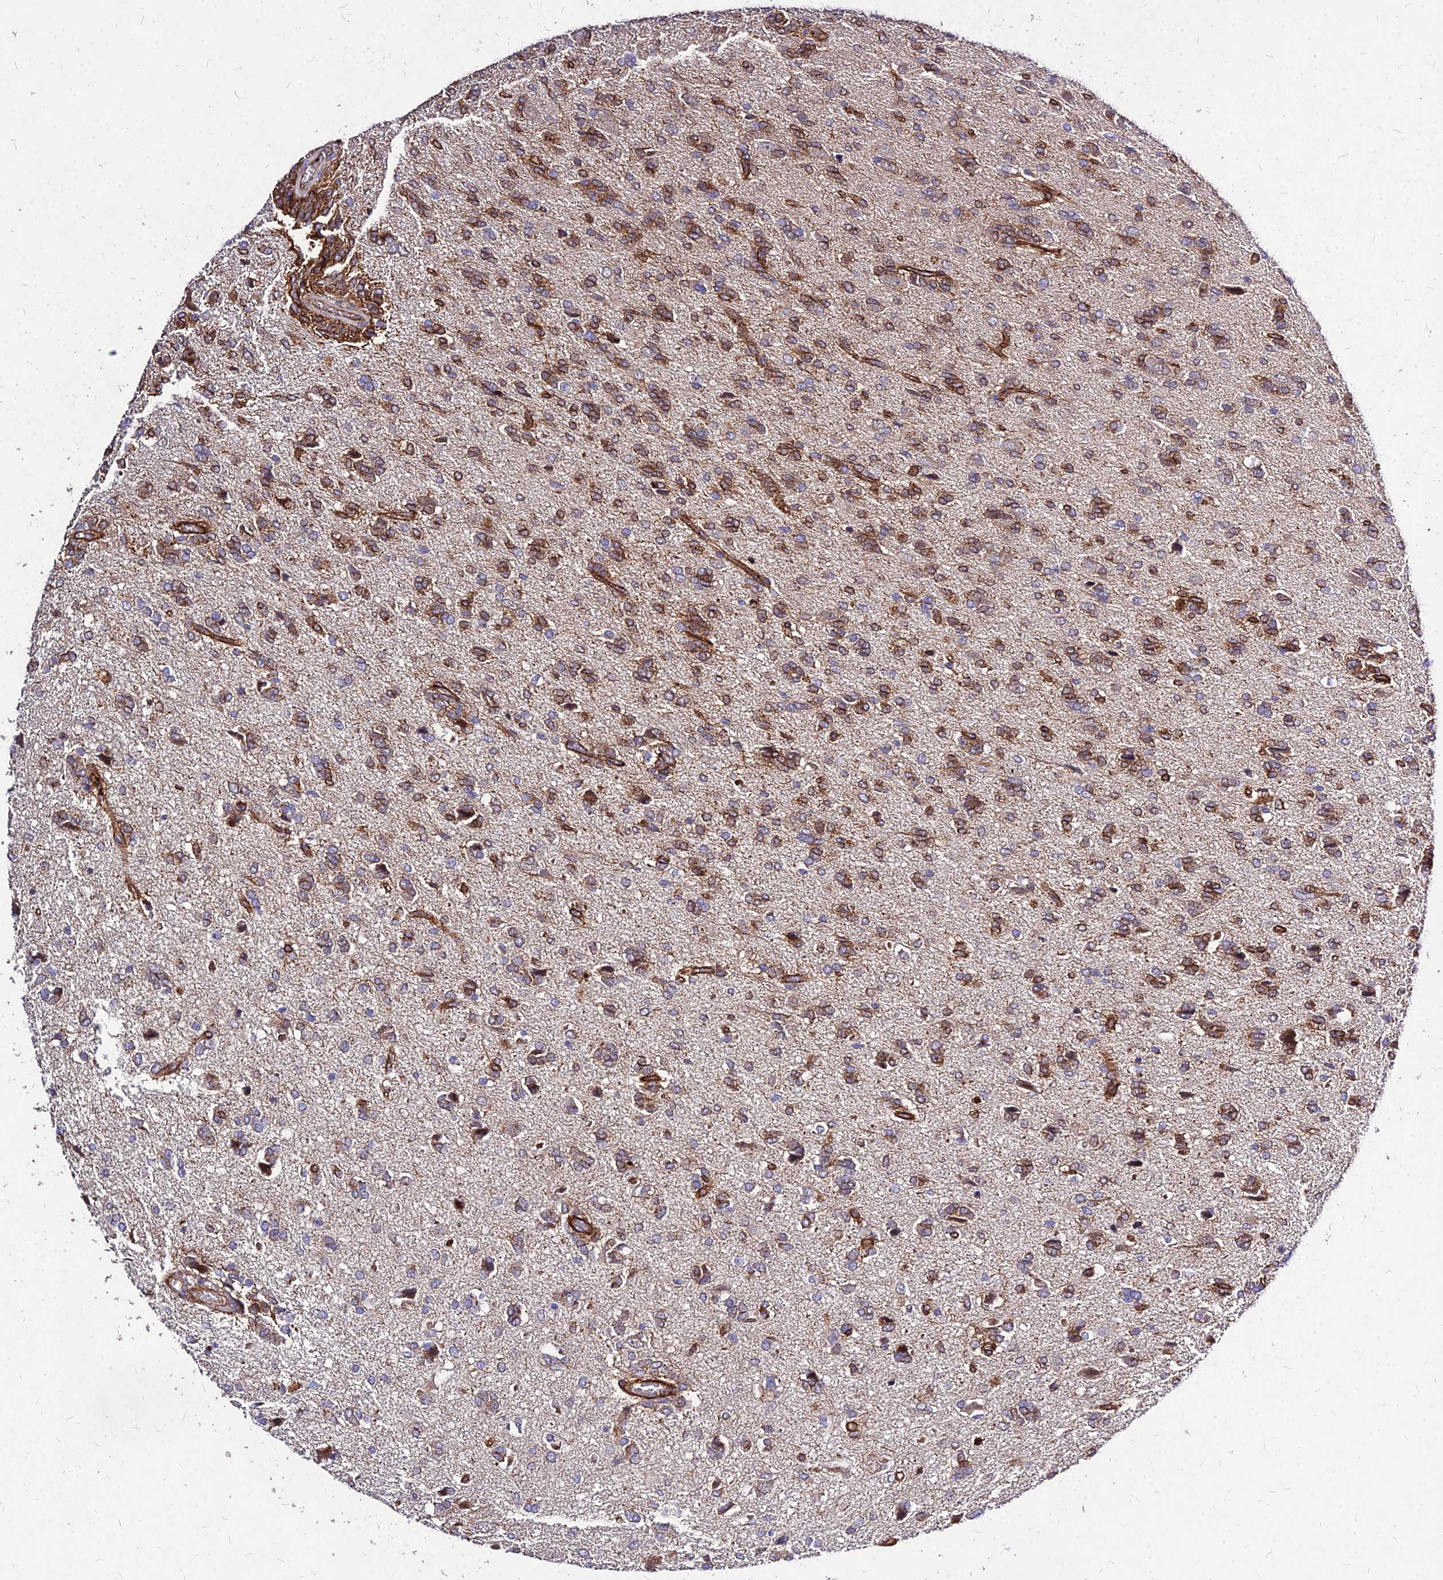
{"staining": {"intensity": "moderate", "quantity": "25%-75%", "location": "cytoplasmic/membranous"}, "tissue": "glioma", "cell_type": "Tumor cells", "image_type": "cancer", "snomed": [{"axis": "morphology", "description": "Glioma, malignant, High grade"}, {"axis": "topography", "description": "Brain"}], "caption": "Immunohistochemical staining of glioma displays medium levels of moderate cytoplasmic/membranous staining in approximately 25%-75% of tumor cells. Immunohistochemistry stains the protein in brown and the nuclei are stained blue.", "gene": "EFCC1", "patient": {"sex": "female", "age": 59}}